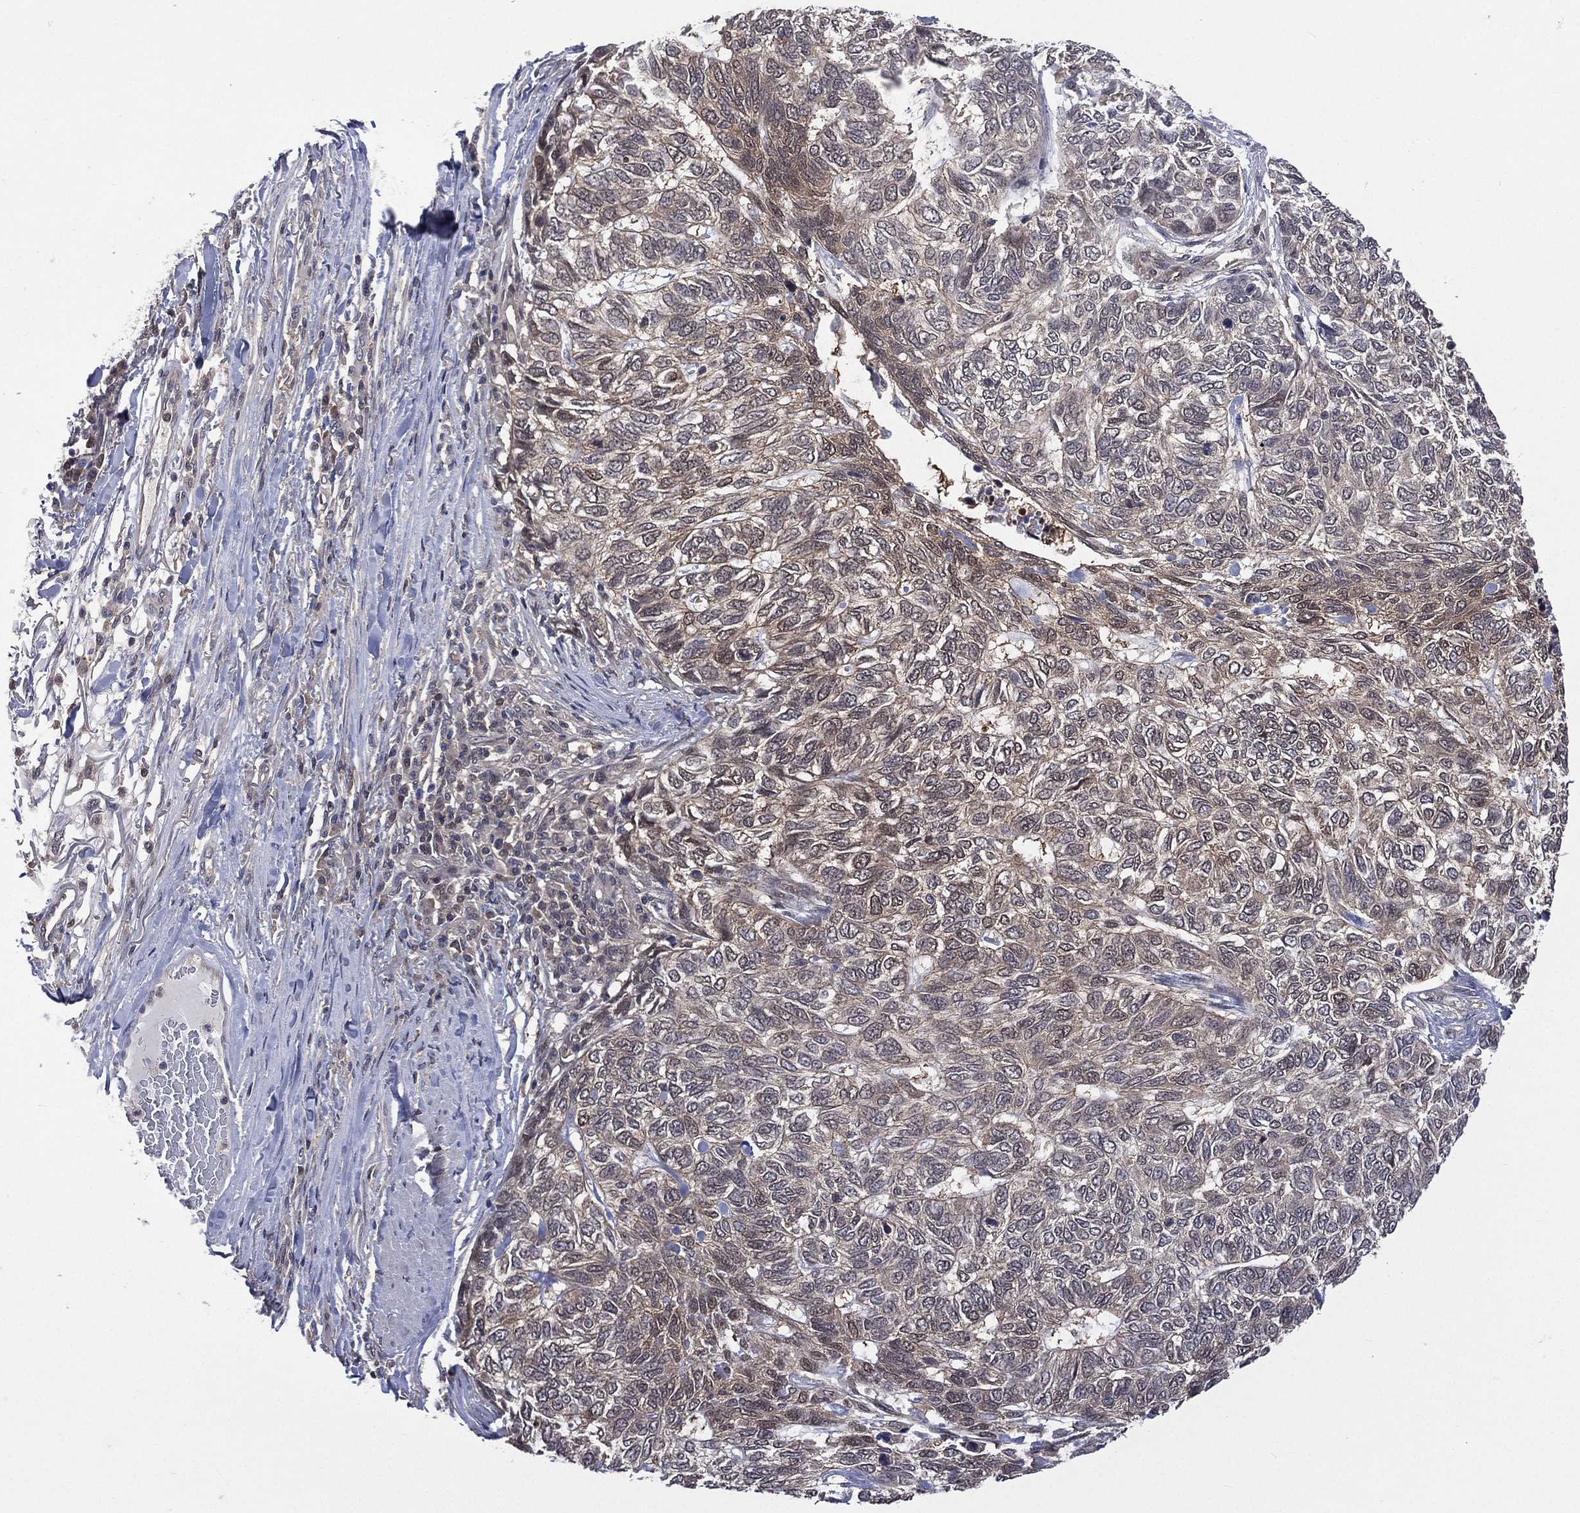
{"staining": {"intensity": "negative", "quantity": "none", "location": "none"}, "tissue": "skin cancer", "cell_type": "Tumor cells", "image_type": "cancer", "snomed": [{"axis": "morphology", "description": "Basal cell carcinoma"}, {"axis": "topography", "description": "Skin"}], "caption": "IHC of skin cancer (basal cell carcinoma) demonstrates no positivity in tumor cells. The staining was performed using DAB to visualize the protein expression in brown, while the nuclei were stained in blue with hematoxylin (Magnification: 20x).", "gene": "MTAP", "patient": {"sex": "female", "age": 65}}